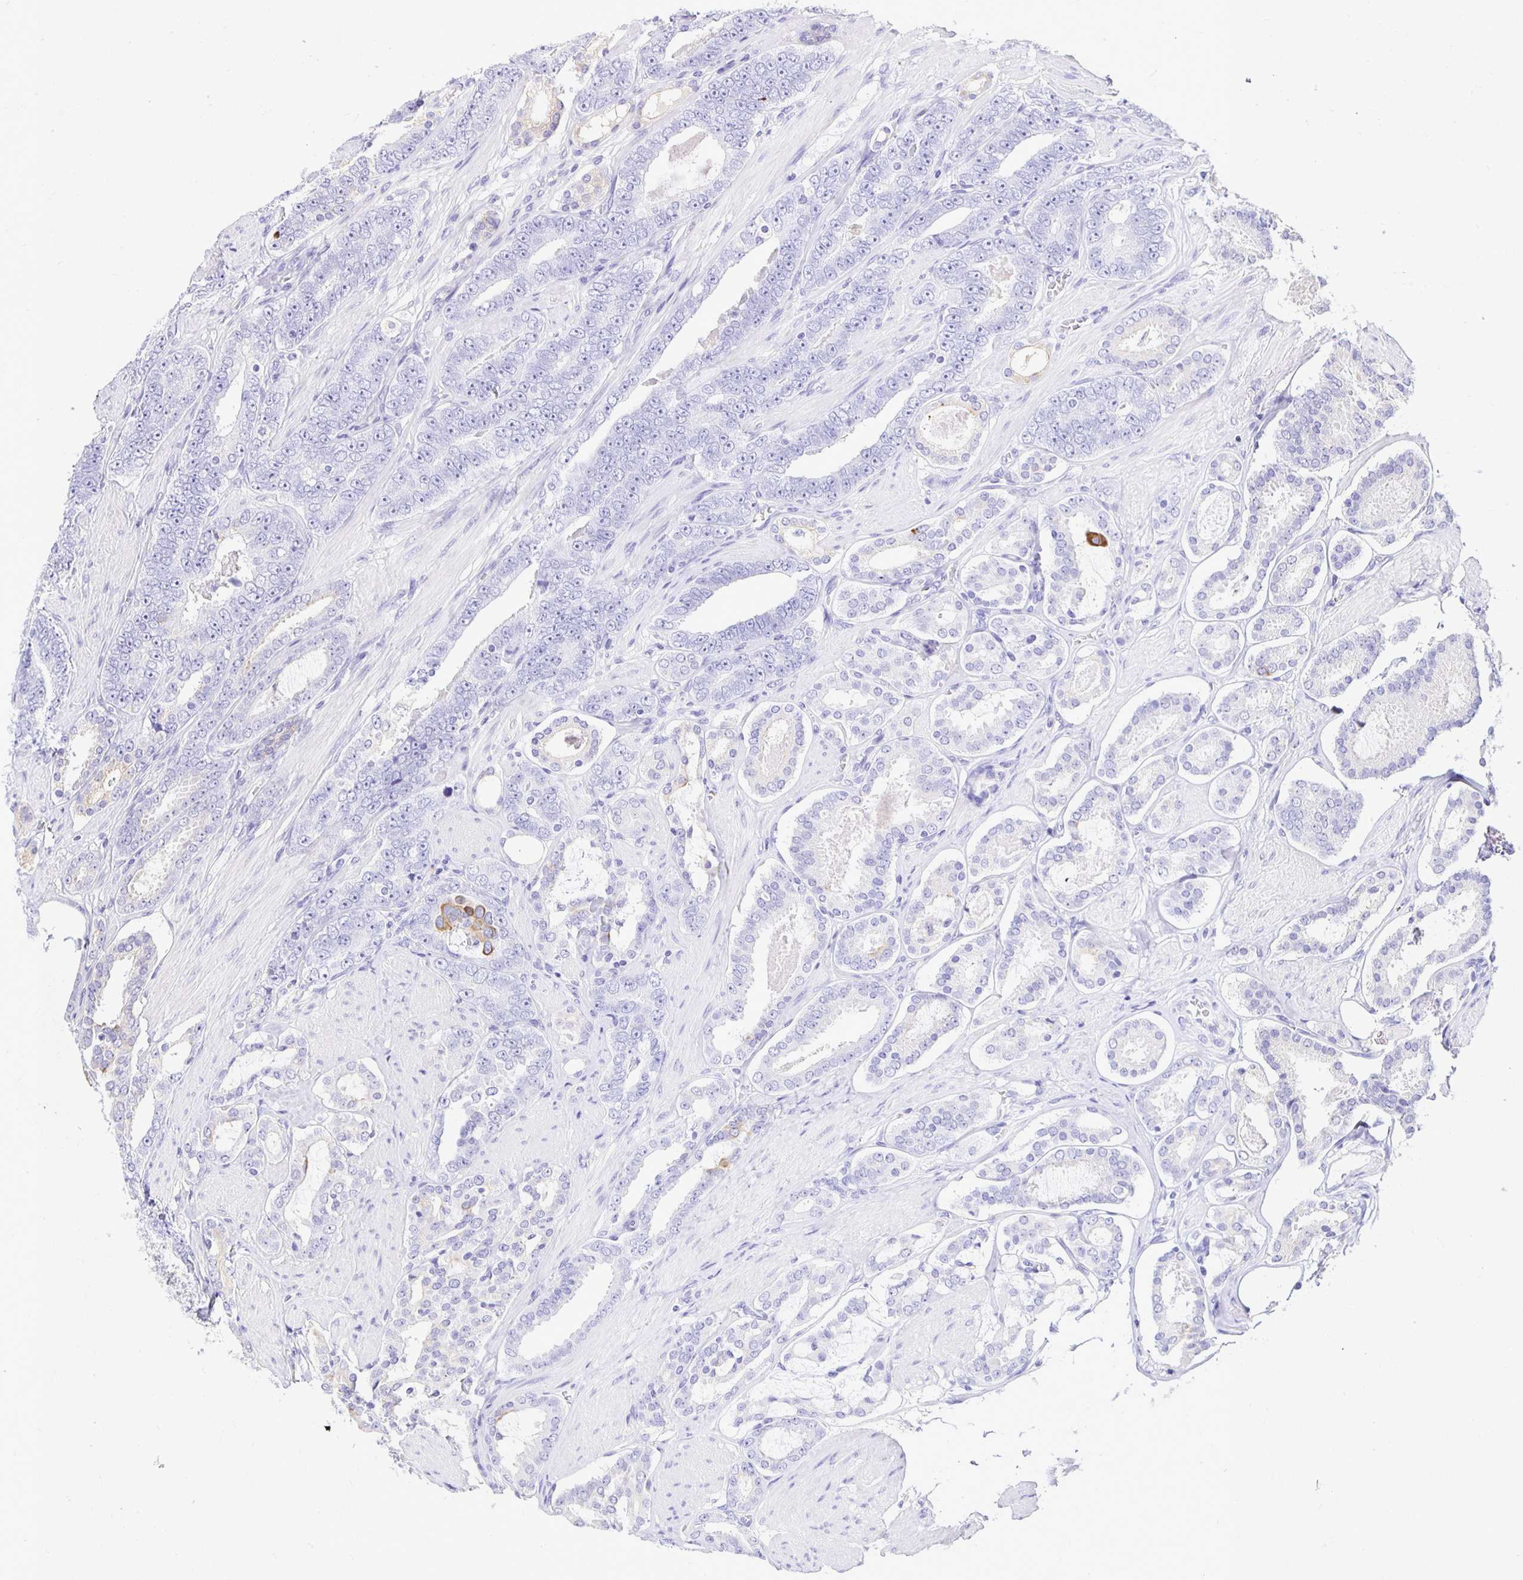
{"staining": {"intensity": "negative", "quantity": "none", "location": "none"}, "tissue": "prostate cancer", "cell_type": "Tumor cells", "image_type": "cancer", "snomed": [{"axis": "morphology", "description": "Adenocarcinoma, High grade"}, {"axis": "topography", "description": "Prostate"}], "caption": "Immunohistochemistry histopathology image of human prostate cancer stained for a protein (brown), which exhibits no staining in tumor cells.", "gene": "TAF1D", "patient": {"sex": "male", "age": 63}}